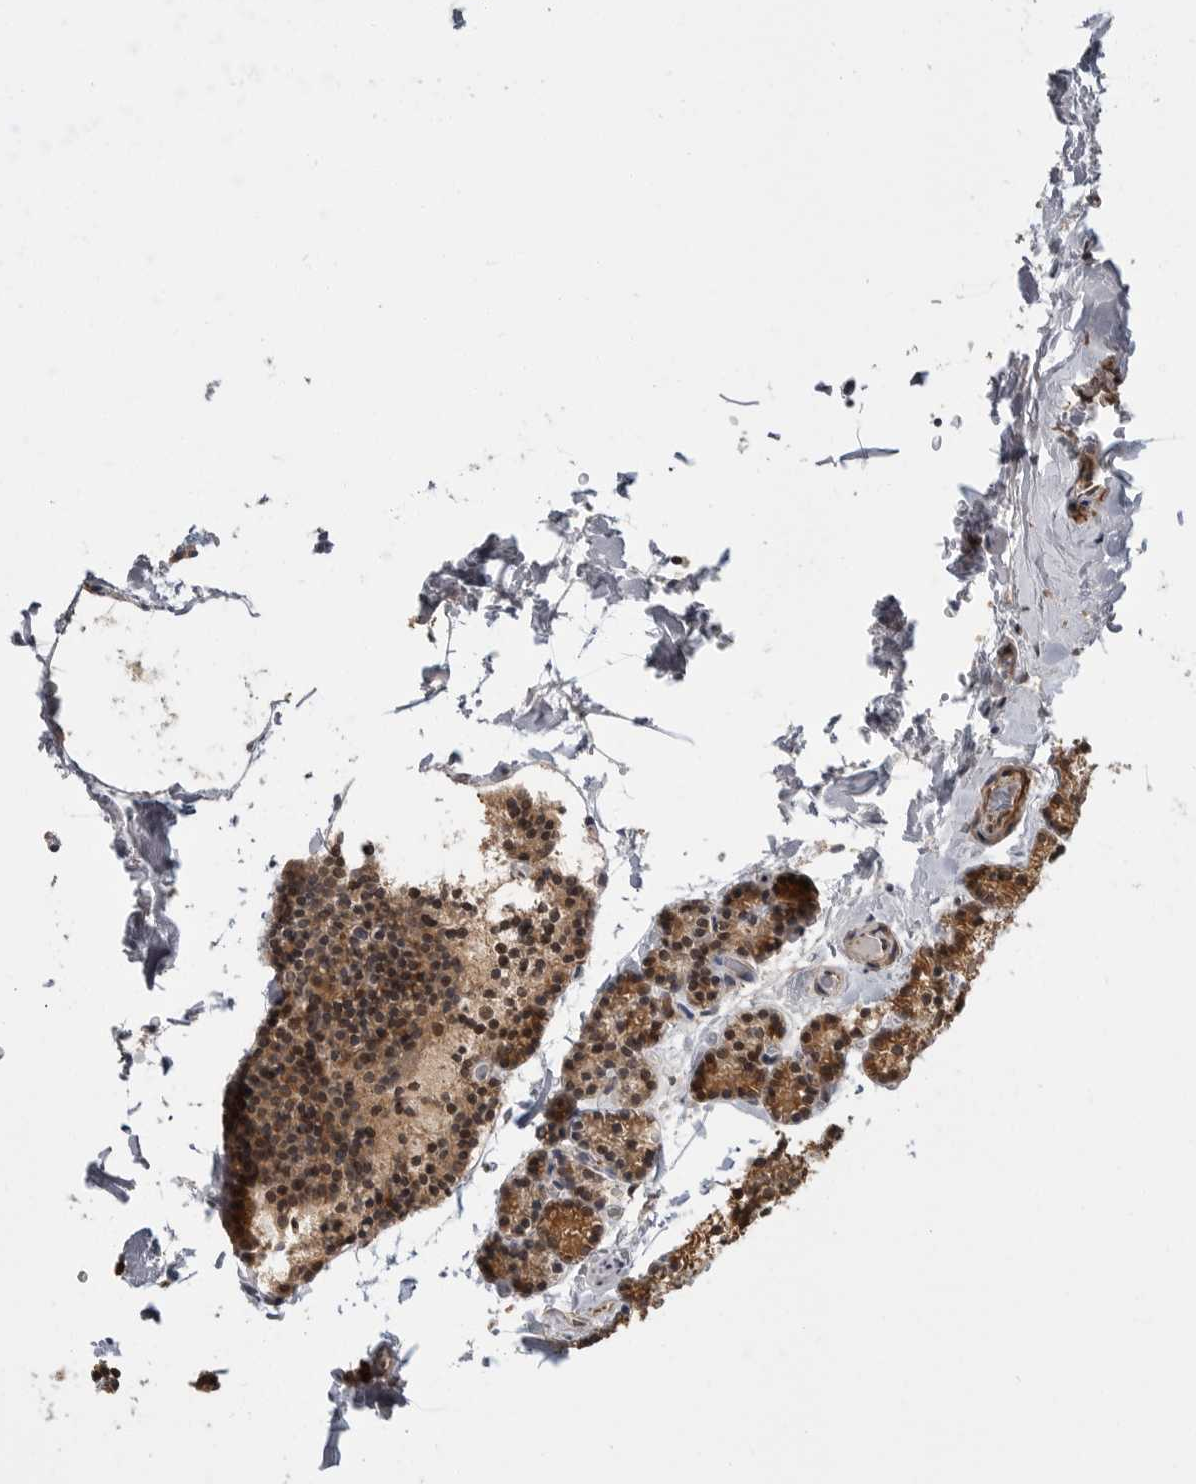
{"staining": {"intensity": "moderate", "quantity": ">75%", "location": "cytoplasmic/membranous,nuclear"}, "tissue": "parathyroid gland", "cell_type": "Glandular cells", "image_type": "normal", "snomed": [{"axis": "morphology", "description": "Normal tissue, NOS"}, {"axis": "topography", "description": "Parathyroid gland"}], "caption": "Immunohistochemistry staining of unremarkable parathyroid gland, which shows medium levels of moderate cytoplasmic/membranous,nuclear staining in approximately >75% of glandular cells indicating moderate cytoplasmic/membranous,nuclear protein expression. The staining was performed using DAB (brown) for protein detection and nuclei were counterstained in hematoxylin (blue).", "gene": "ERN1", "patient": {"sex": "male", "age": 42}}